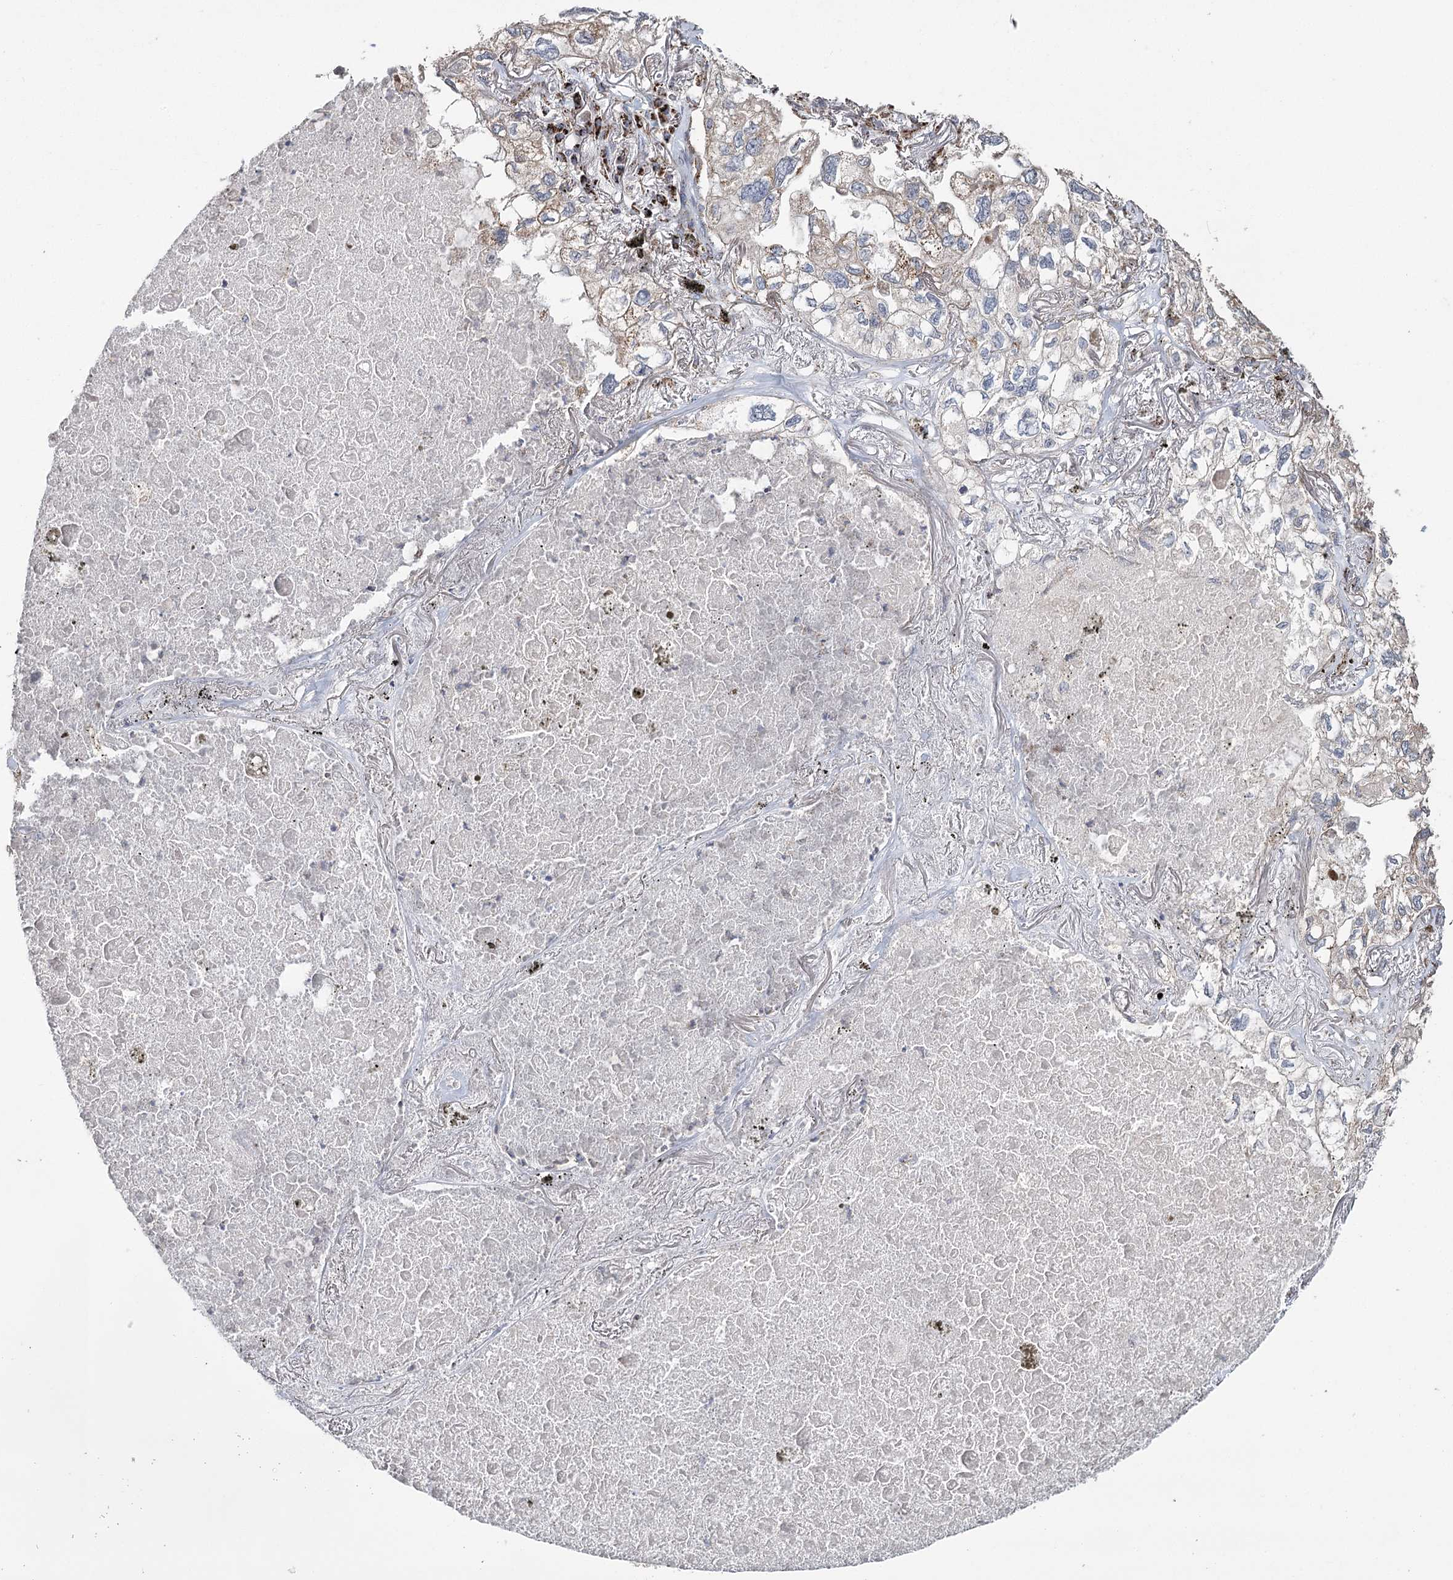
{"staining": {"intensity": "weak", "quantity": "25%-75%", "location": "cytoplasmic/membranous"}, "tissue": "lung cancer", "cell_type": "Tumor cells", "image_type": "cancer", "snomed": [{"axis": "morphology", "description": "Adenocarcinoma, NOS"}, {"axis": "topography", "description": "Lung"}], "caption": "The micrograph displays staining of adenocarcinoma (lung), revealing weak cytoplasmic/membranous protein staining (brown color) within tumor cells.", "gene": "RANBP3L", "patient": {"sex": "male", "age": 65}}